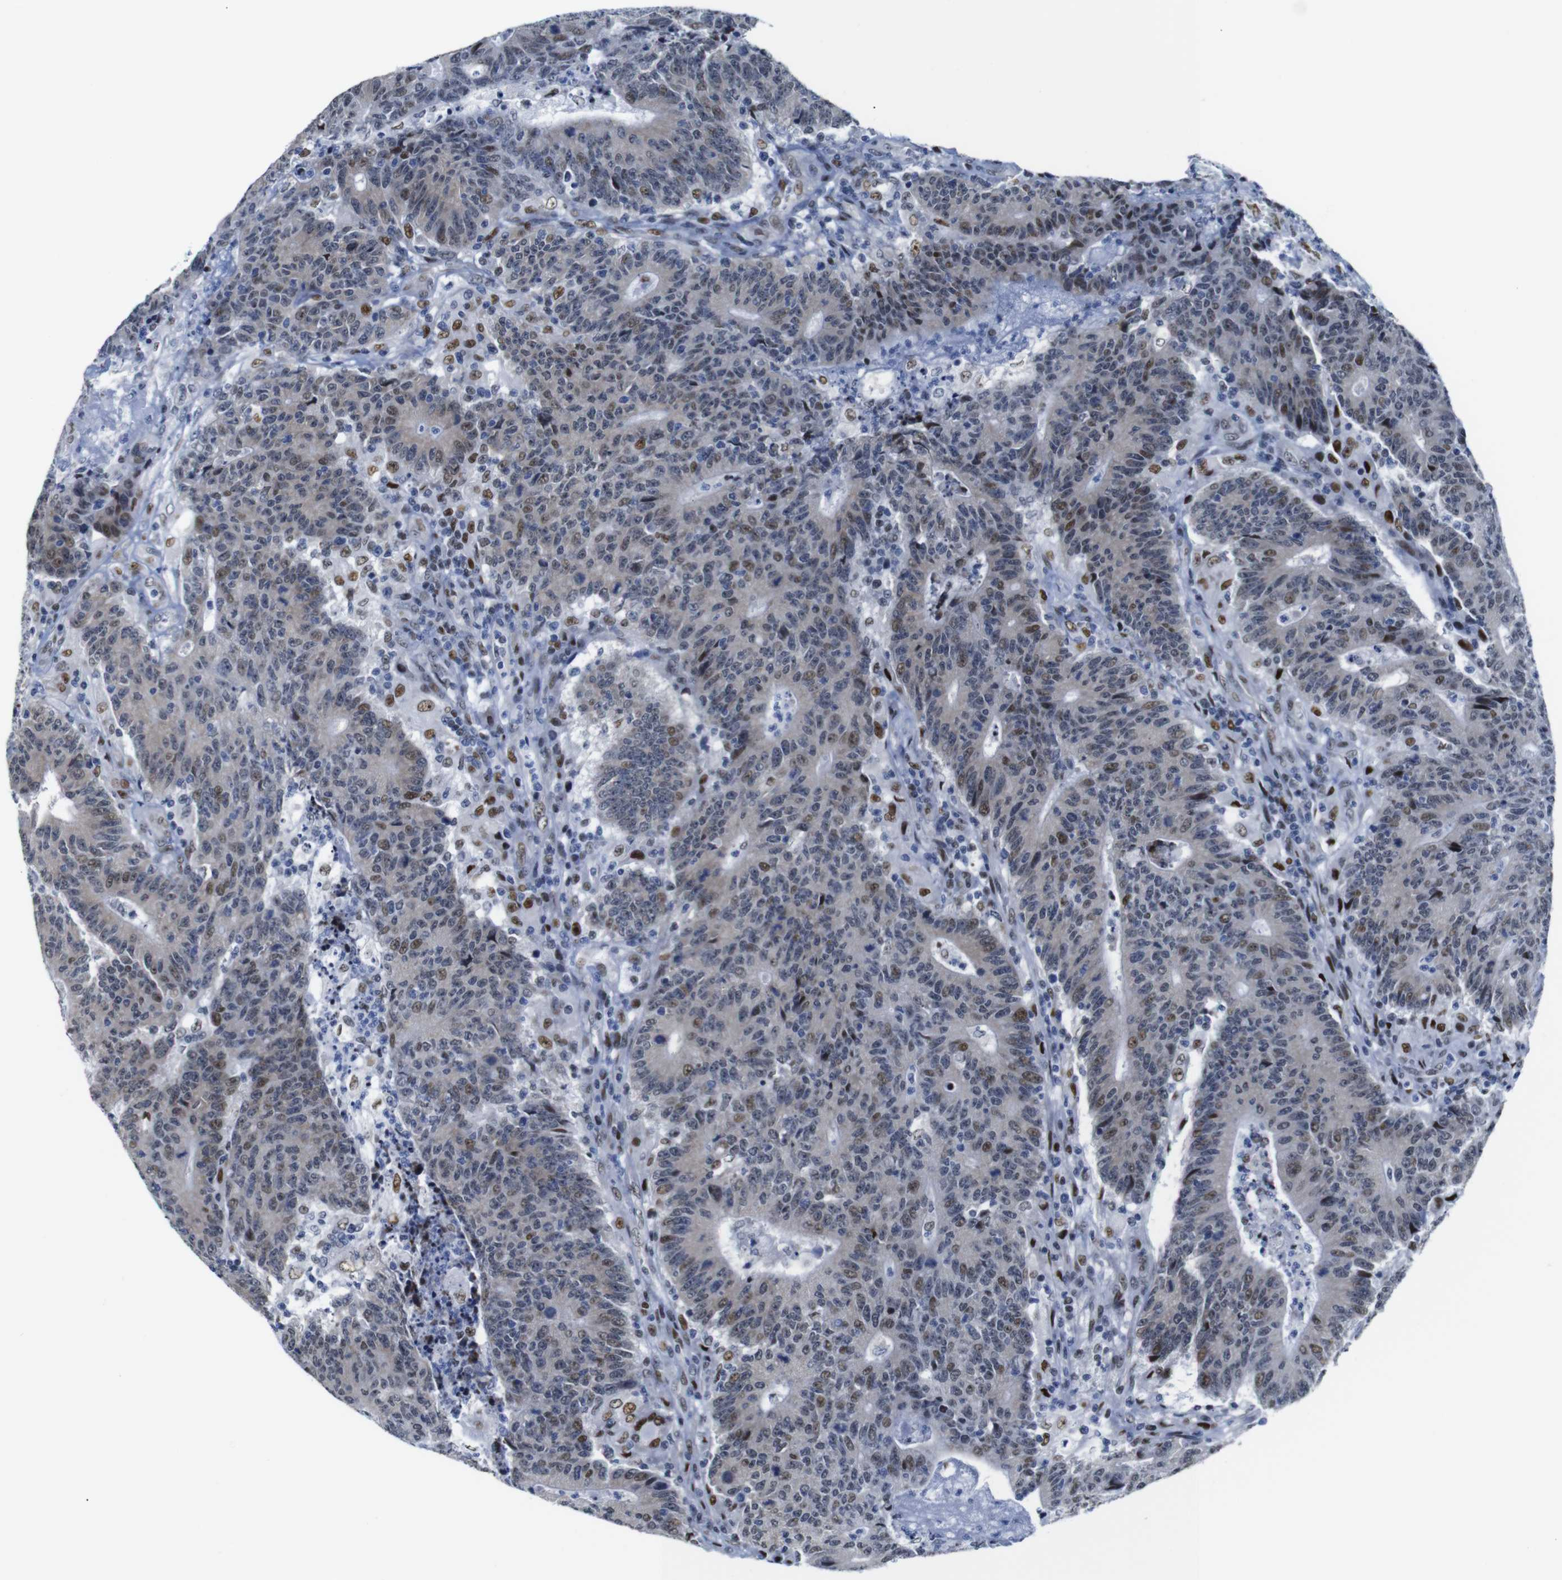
{"staining": {"intensity": "weak", "quantity": "25%-75%", "location": "cytoplasmic/membranous,nuclear"}, "tissue": "colorectal cancer", "cell_type": "Tumor cells", "image_type": "cancer", "snomed": [{"axis": "morphology", "description": "Normal tissue, NOS"}, {"axis": "morphology", "description": "Adenocarcinoma, NOS"}, {"axis": "topography", "description": "Colon"}], "caption": "Protein analysis of colorectal cancer (adenocarcinoma) tissue demonstrates weak cytoplasmic/membranous and nuclear positivity in about 25%-75% of tumor cells. The staining was performed using DAB to visualize the protein expression in brown, while the nuclei were stained in blue with hematoxylin (Magnification: 20x).", "gene": "GATA6", "patient": {"sex": "female", "age": 75}}